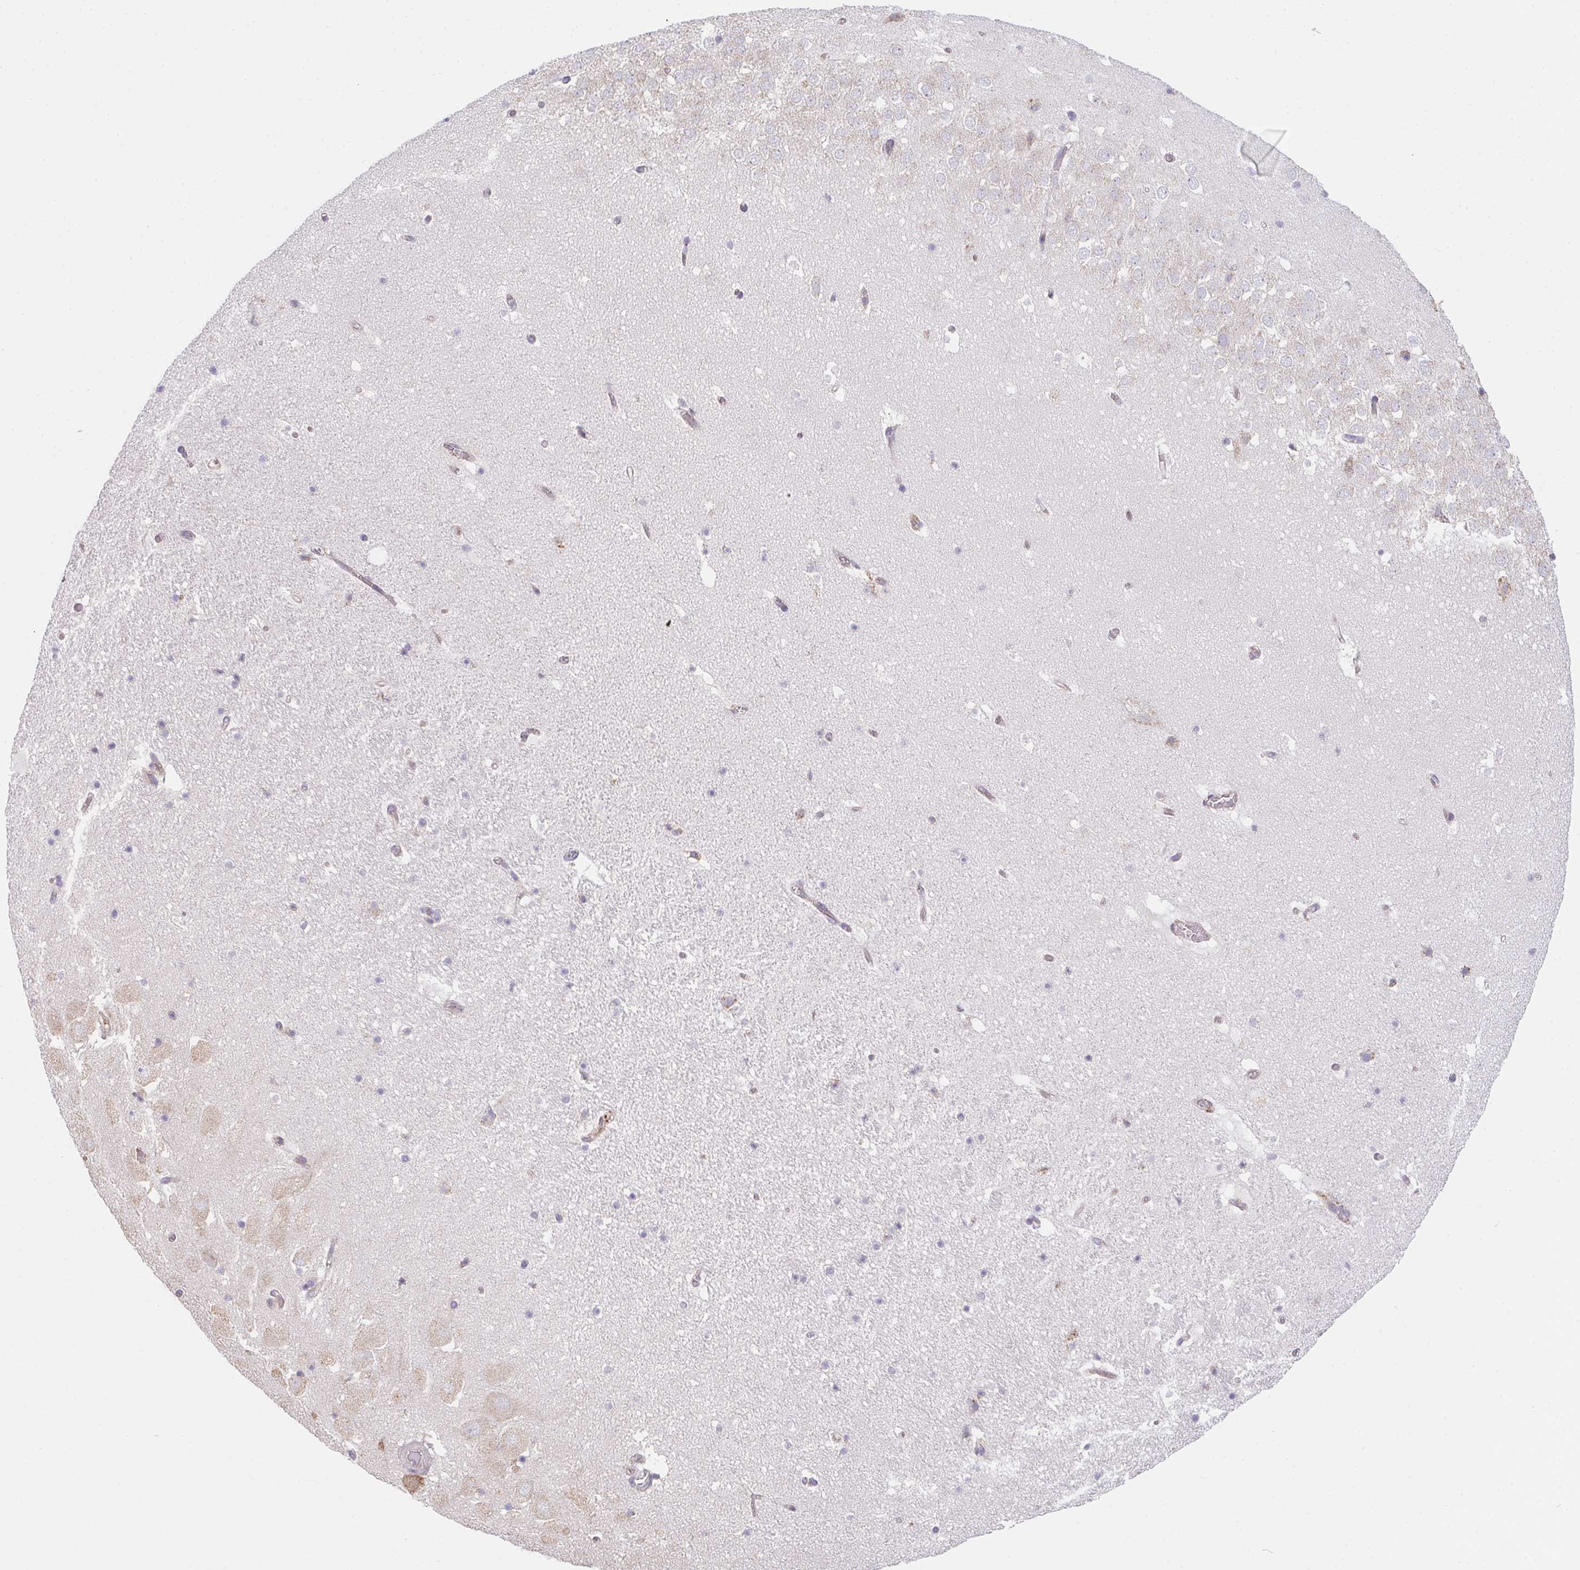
{"staining": {"intensity": "negative", "quantity": "none", "location": "none"}, "tissue": "hippocampus", "cell_type": "Glial cells", "image_type": "normal", "snomed": [{"axis": "morphology", "description": "Normal tissue, NOS"}, {"axis": "topography", "description": "Hippocampus"}], "caption": "This micrograph is of unremarkable hippocampus stained with IHC to label a protein in brown with the nuclei are counter-stained blue. There is no staining in glial cells.", "gene": "ADAM8", "patient": {"sex": "female", "age": 42}}